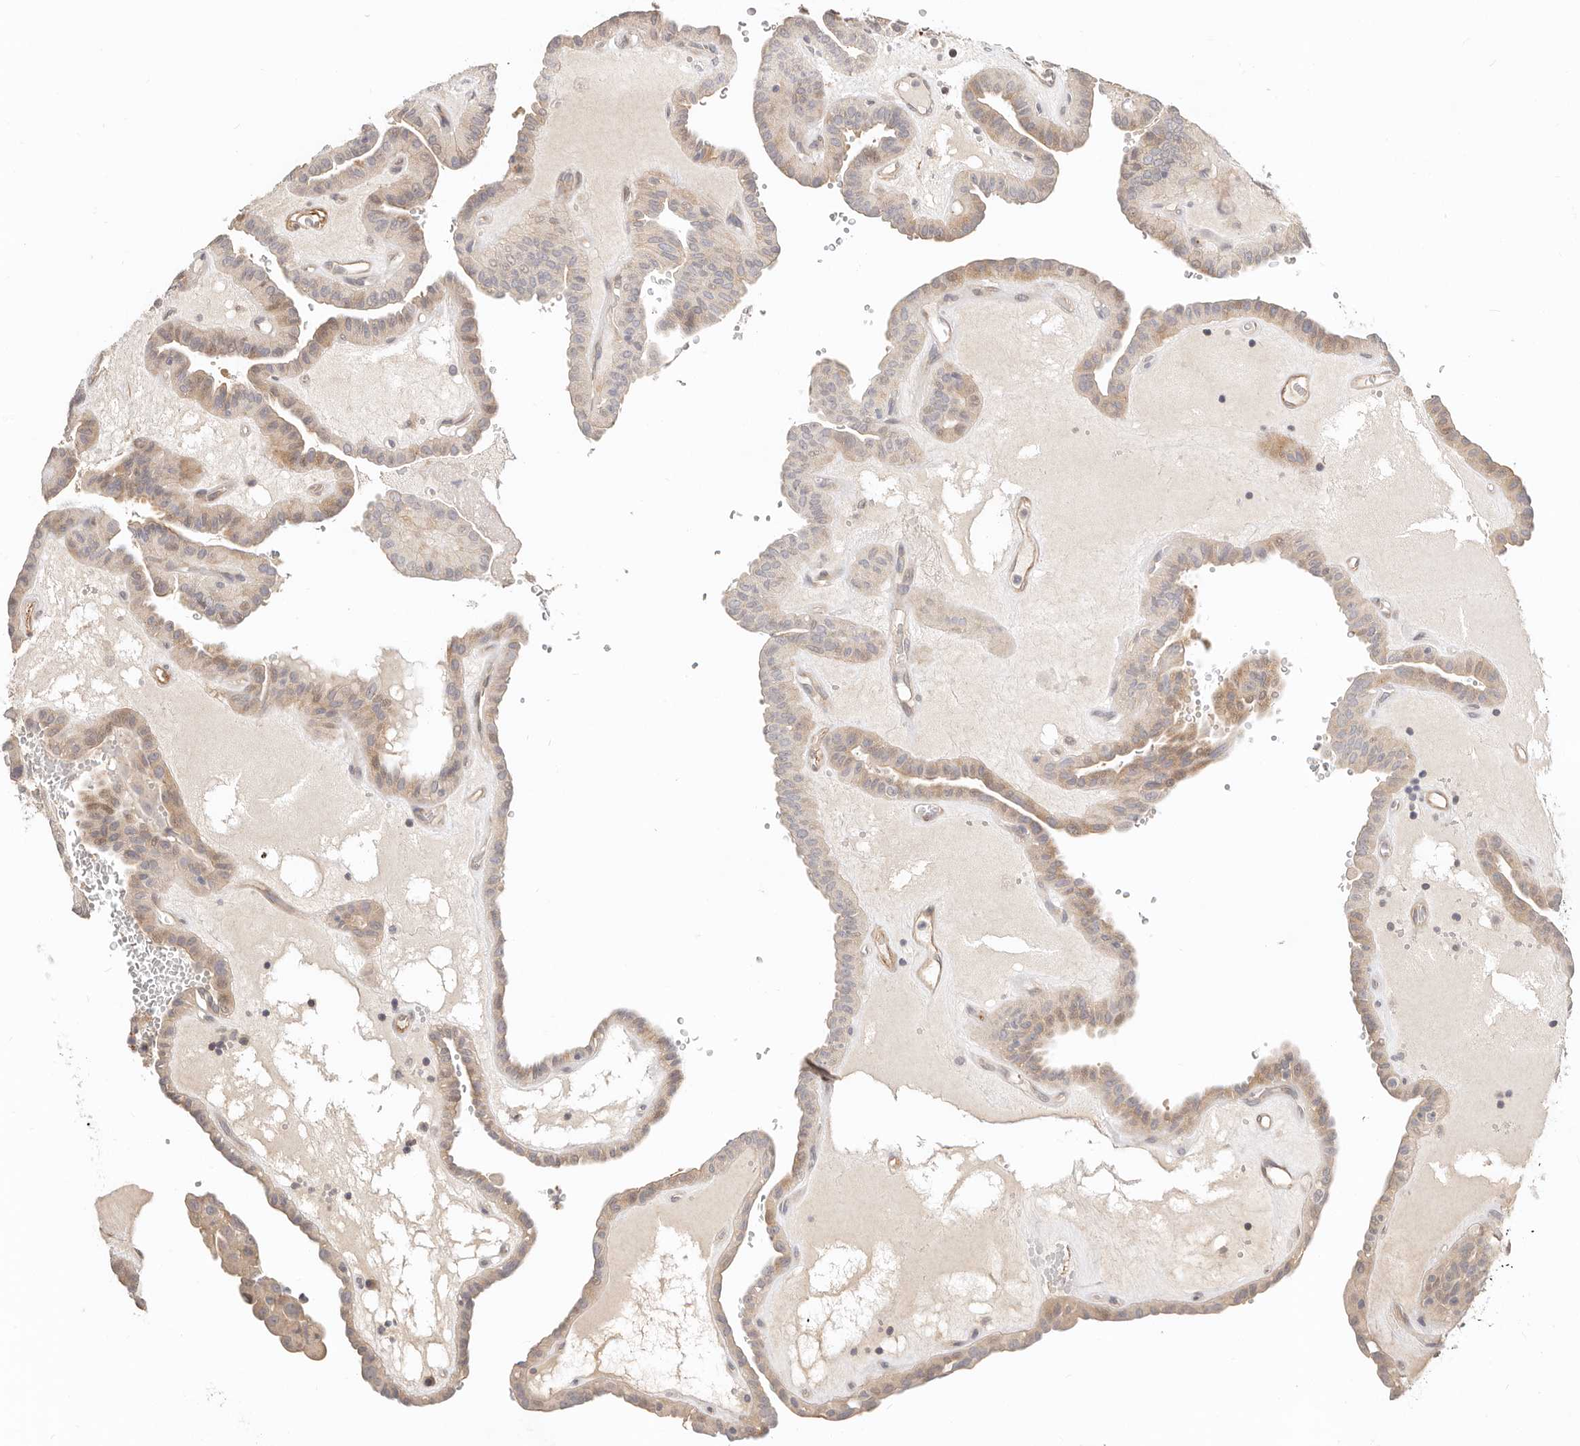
{"staining": {"intensity": "weak", "quantity": ">75%", "location": "cytoplasmic/membranous"}, "tissue": "thyroid cancer", "cell_type": "Tumor cells", "image_type": "cancer", "snomed": [{"axis": "morphology", "description": "Papillary adenocarcinoma, NOS"}, {"axis": "topography", "description": "Thyroid gland"}], "caption": "Immunohistochemical staining of papillary adenocarcinoma (thyroid) reveals low levels of weak cytoplasmic/membranous positivity in about >75% of tumor cells. (brown staining indicates protein expression, while blue staining denotes nuclei).", "gene": "ZRANB1", "patient": {"sex": "male", "age": 77}}